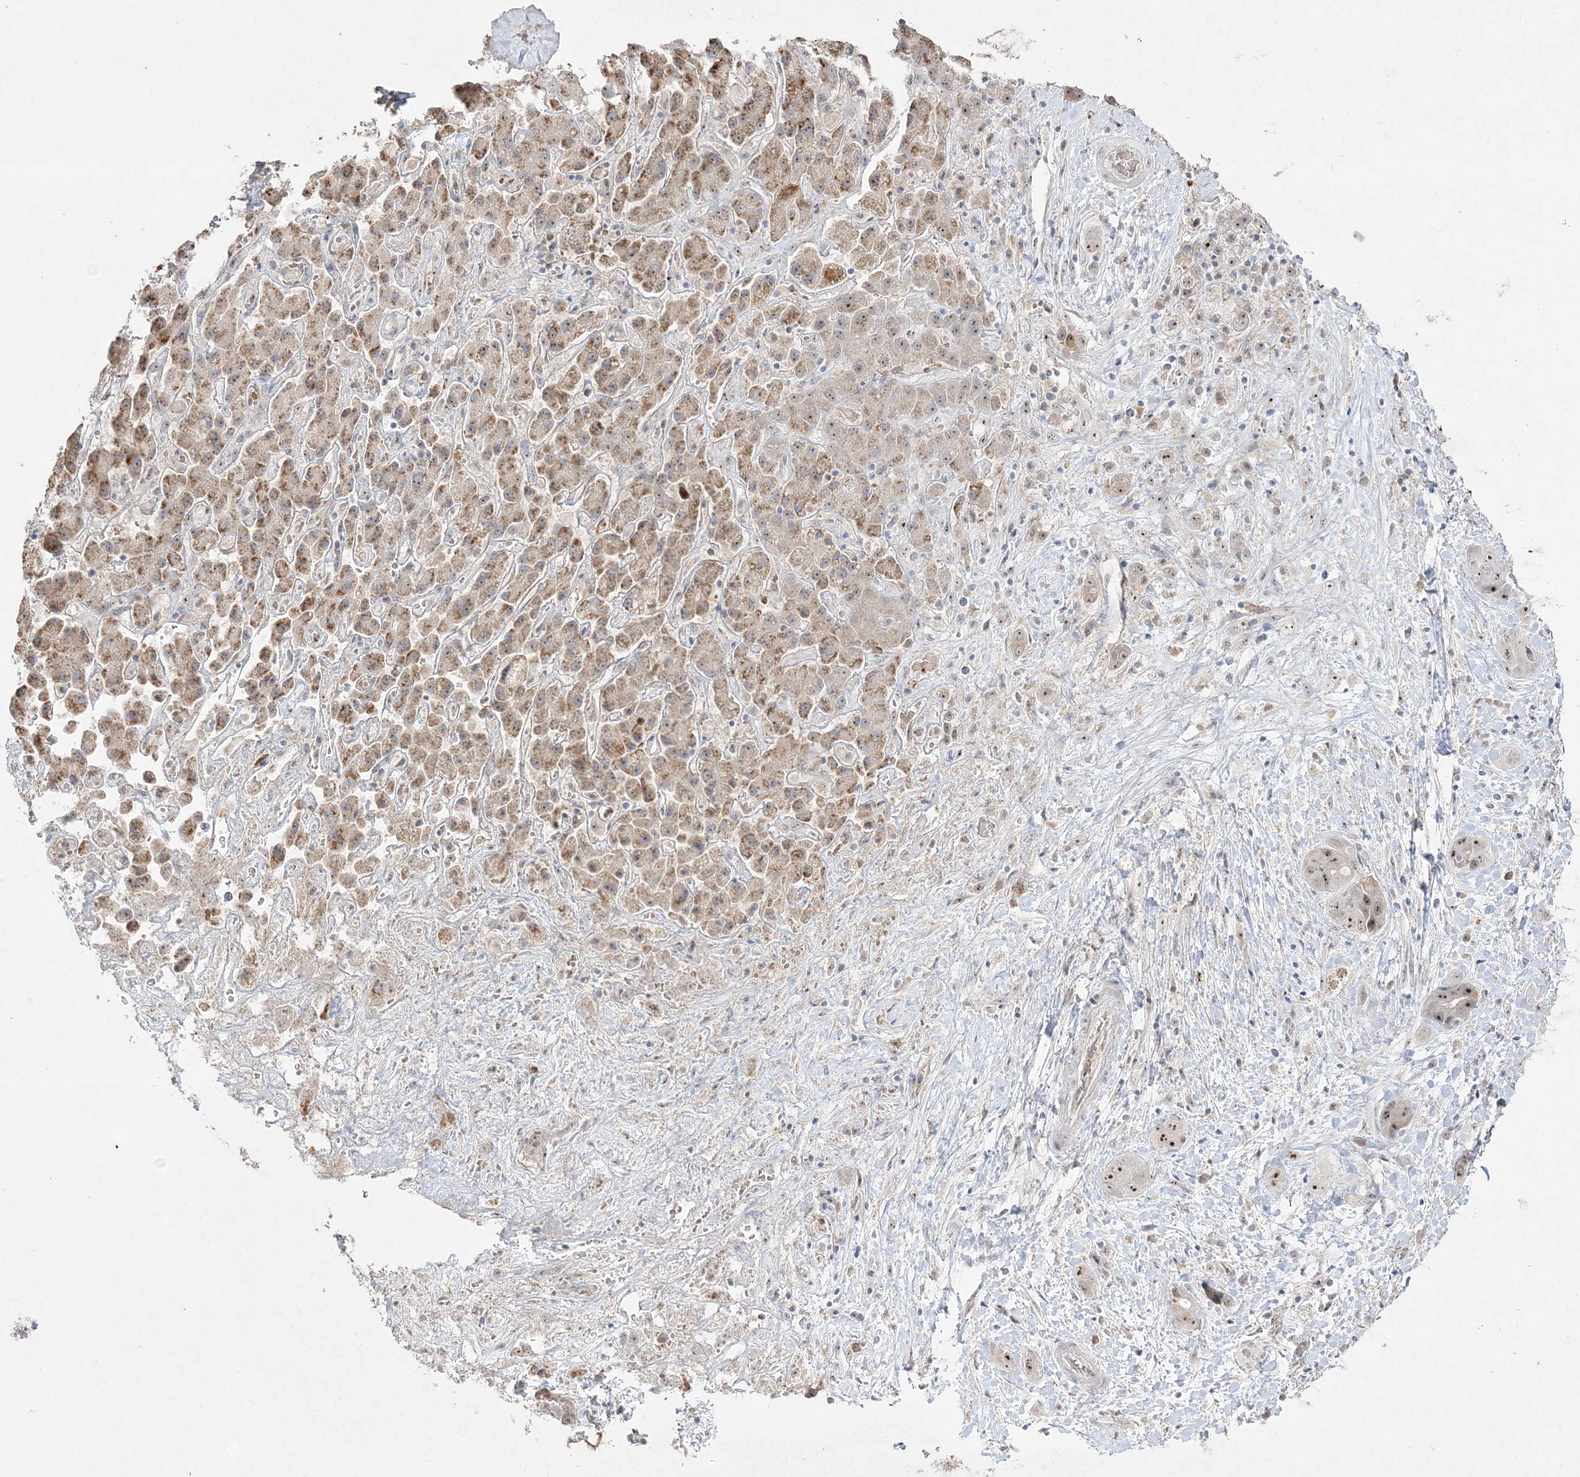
{"staining": {"intensity": "strong", "quantity": ">75%", "location": "nuclear"}, "tissue": "liver cancer", "cell_type": "Tumor cells", "image_type": "cancer", "snomed": [{"axis": "morphology", "description": "Cholangiocarcinoma"}, {"axis": "topography", "description": "Liver"}], "caption": "DAB immunohistochemical staining of cholangiocarcinoma (liver) demonstrates strong nuclear protein positivity in approximately >75% of tumor cells. Nuclei are stained in blue.", "gene": "NOP16", "patient": {"sex": "female", "age": 52}}